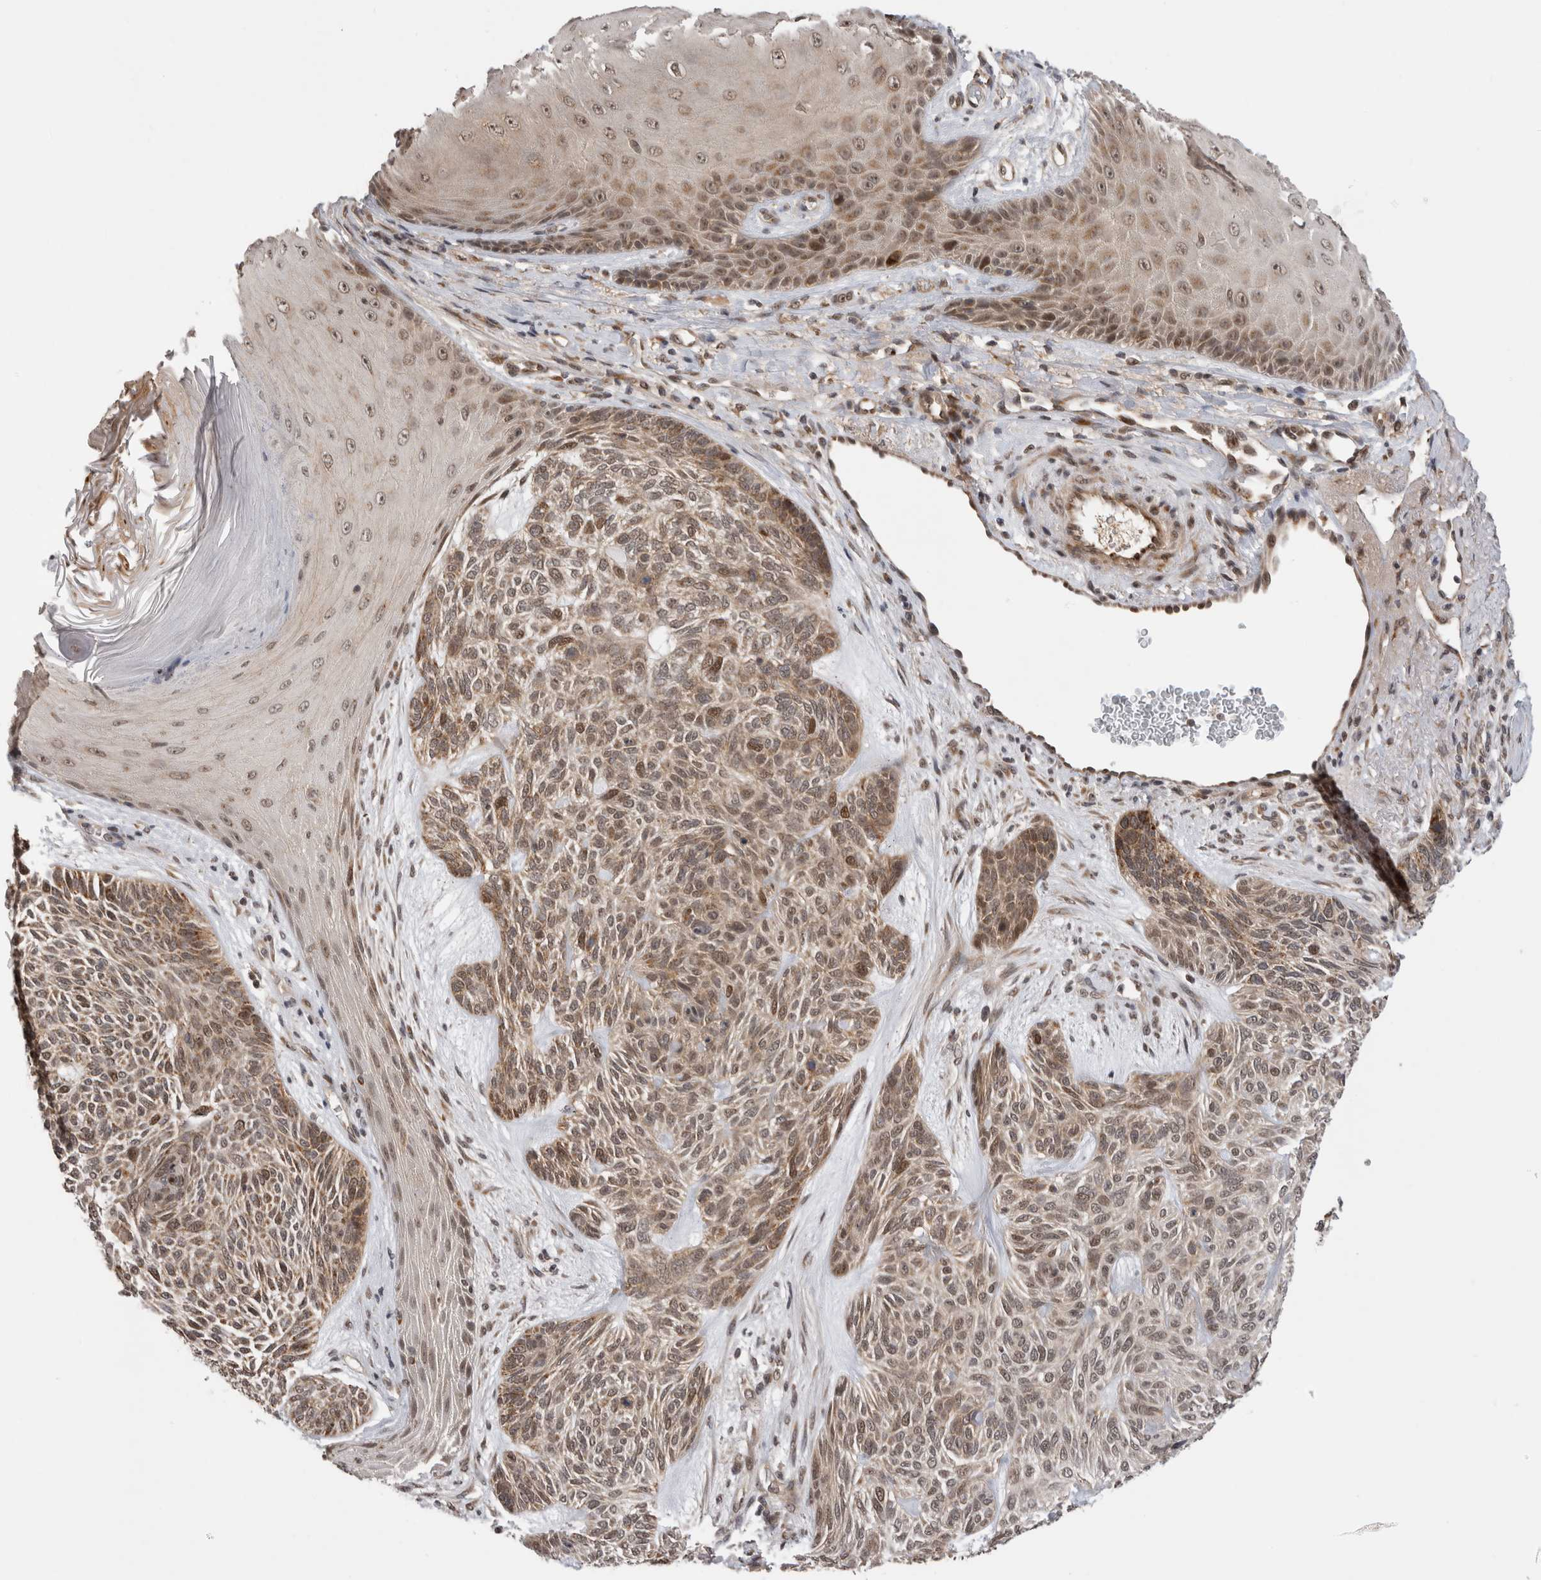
{"staining": {"intensity": "moderate", "quantity": ">75%", "location": "cytoplasmic/membranous,nuclear"}, "tissue": "skin cancer", "cell_type": "Tumor cells", "image_type": "cancer", "snomed": [{"axis": "morphology", "description": "Basal cell carcinoma"}, {"axis": "topography", "description": "Skin"}], "caption": "The immunohistochemical stain shows moderate cytoplasmic/membranous and nuclear staining in tumor cells of basal cell carcinoma (skin) tissue. The staining was performed using DAB, with brown indicating positive protein expression. Nuclei are stained blue with hematoxylin.", "gene": "TMEM65", "patient": {"sex": "male", "age": 55}}